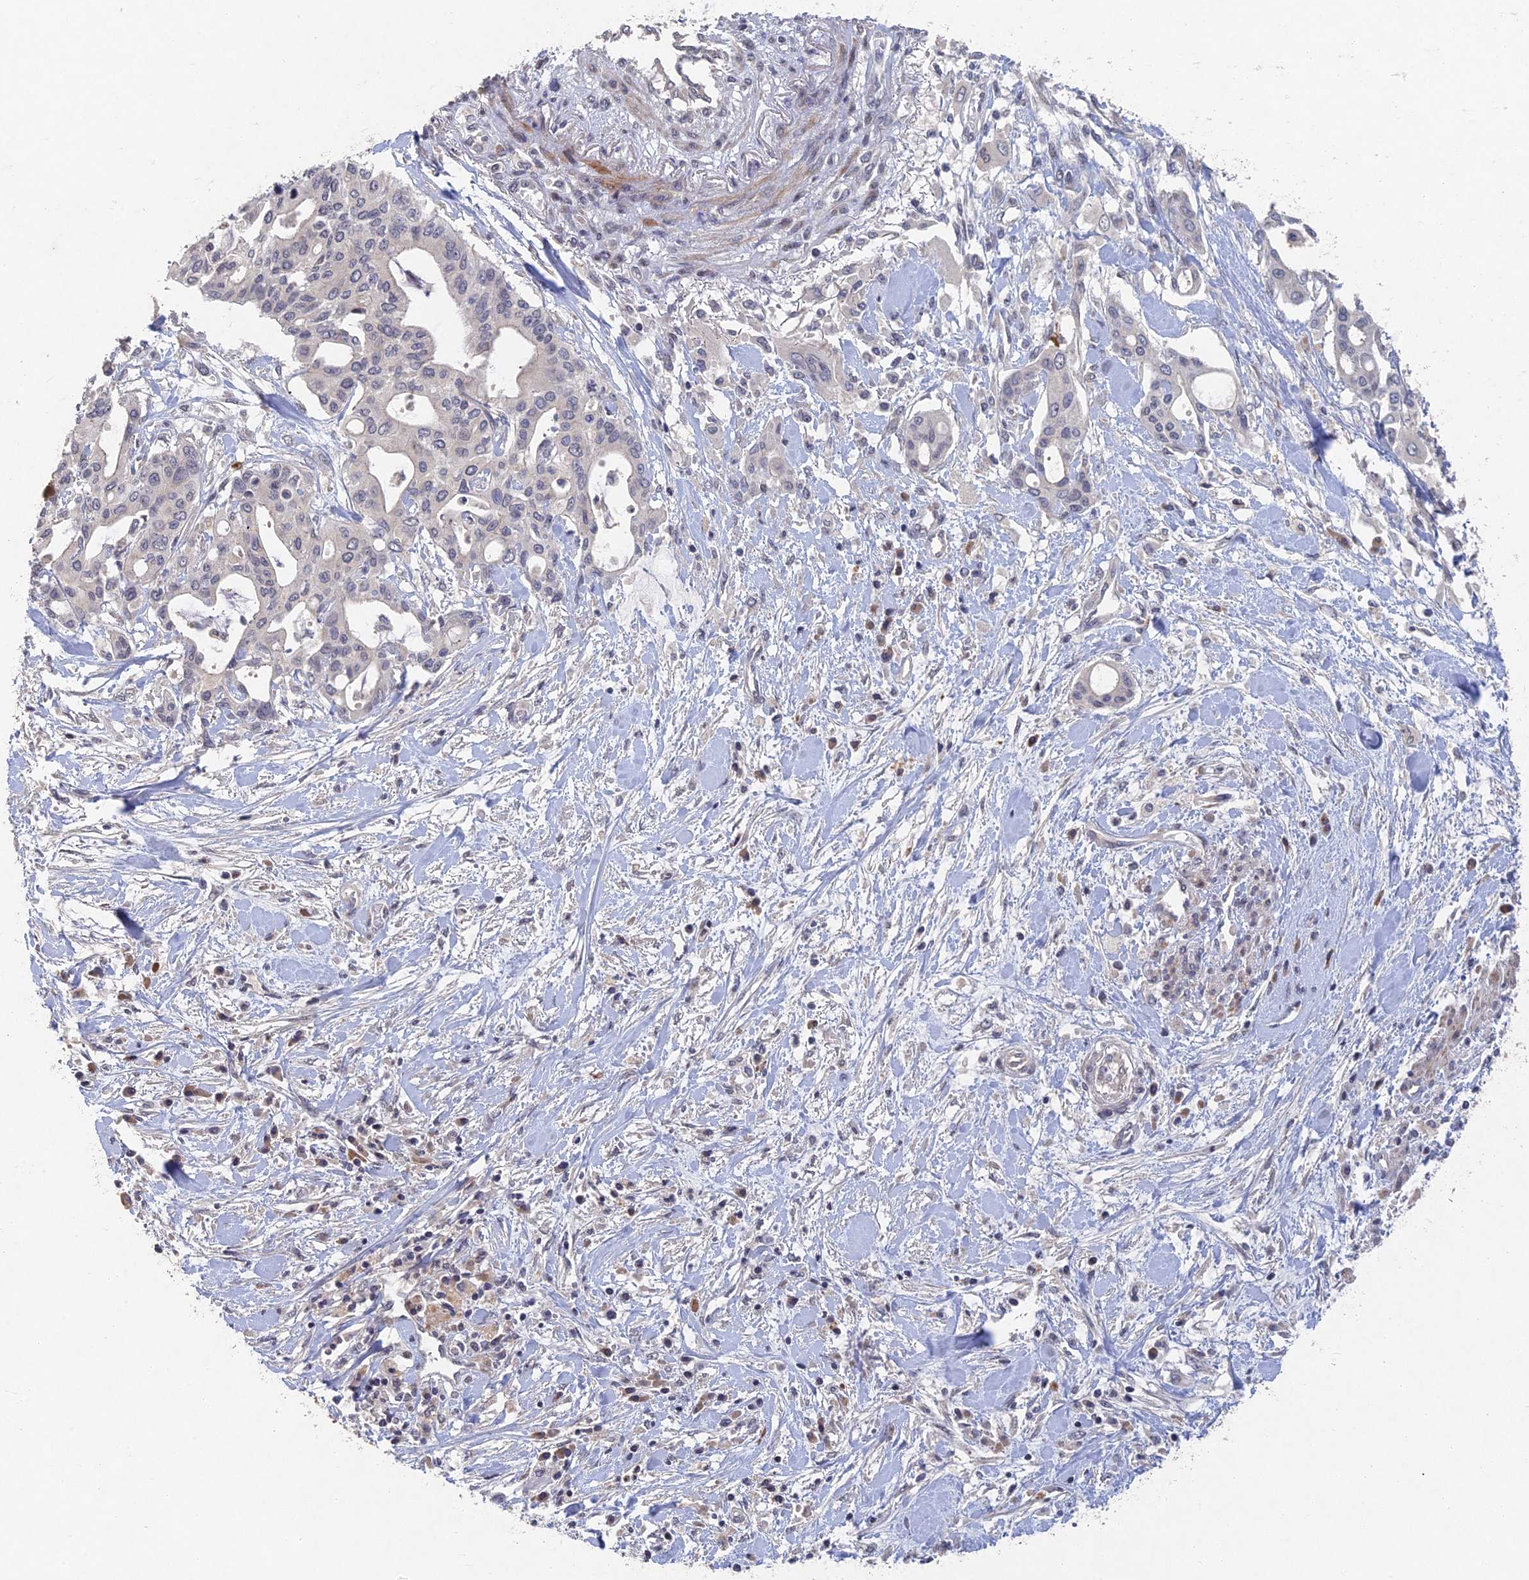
{"staining": {"intensity": "negative", "quantity": "none", "location": "none"}, "tissue": "pancreatic cancer", "cell_type": "Tumor cells", "image_type": "cancer", "snomed": [{"axis": "morphology", "description": "Adenocarcinoma, NOS"}, {"axis": "topography", "description": "Pancreas"}], "caption": "Tumor cells are negative for protein expression in human pancreatic adenocarcinoma. The staining is performed using DAB (3,3'-diaminobenzidine) brown chromogen with nuclei counter-stained in using hematoxylin.", "gene": "GNA15", "patient": {"sex": "male", "age": 46}}